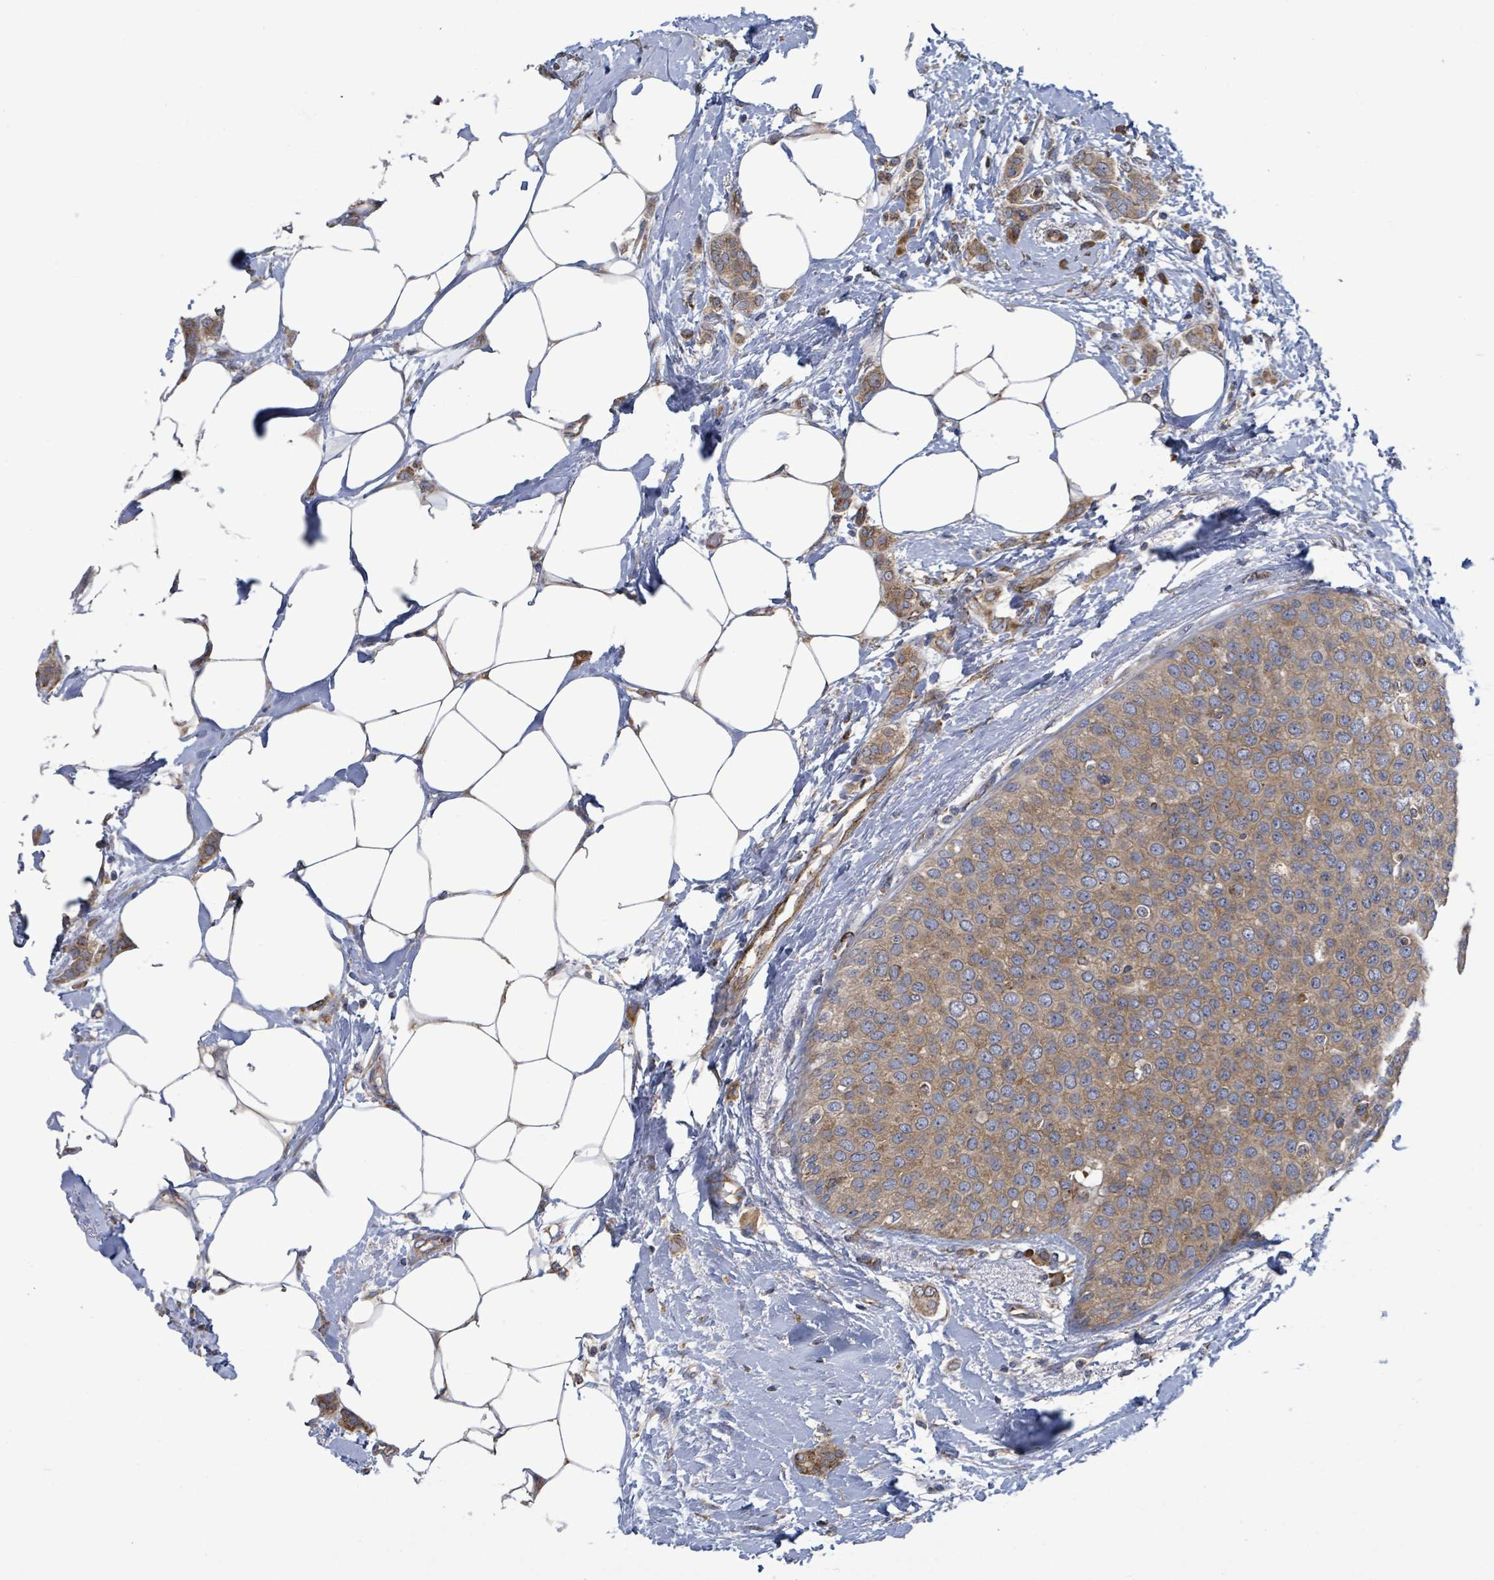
{"staining": {"intensity": "moderate", "quantity": ">75%", "location": "cytoplasmic/membranous"}, "tissue": "breast cancer", "cell_type": "Tumor cells", "image_type": "cancer", "snomed": [{"axis": "morphology", "description": "Duct carcinoma"}, {"axis": "topography", "description": "Breast"}], "caption": "The photomicrograph exhibits immunohistochemical staining of breast cancer. There is moderate cytoplasmic/membranous positivity is seen in about >75% of tumor cells. The protein of interest is shown in brown color, while the nuclei are stained blue.", "gene": "NOMO1", "patient": {"sex": "female", "age": 72}}